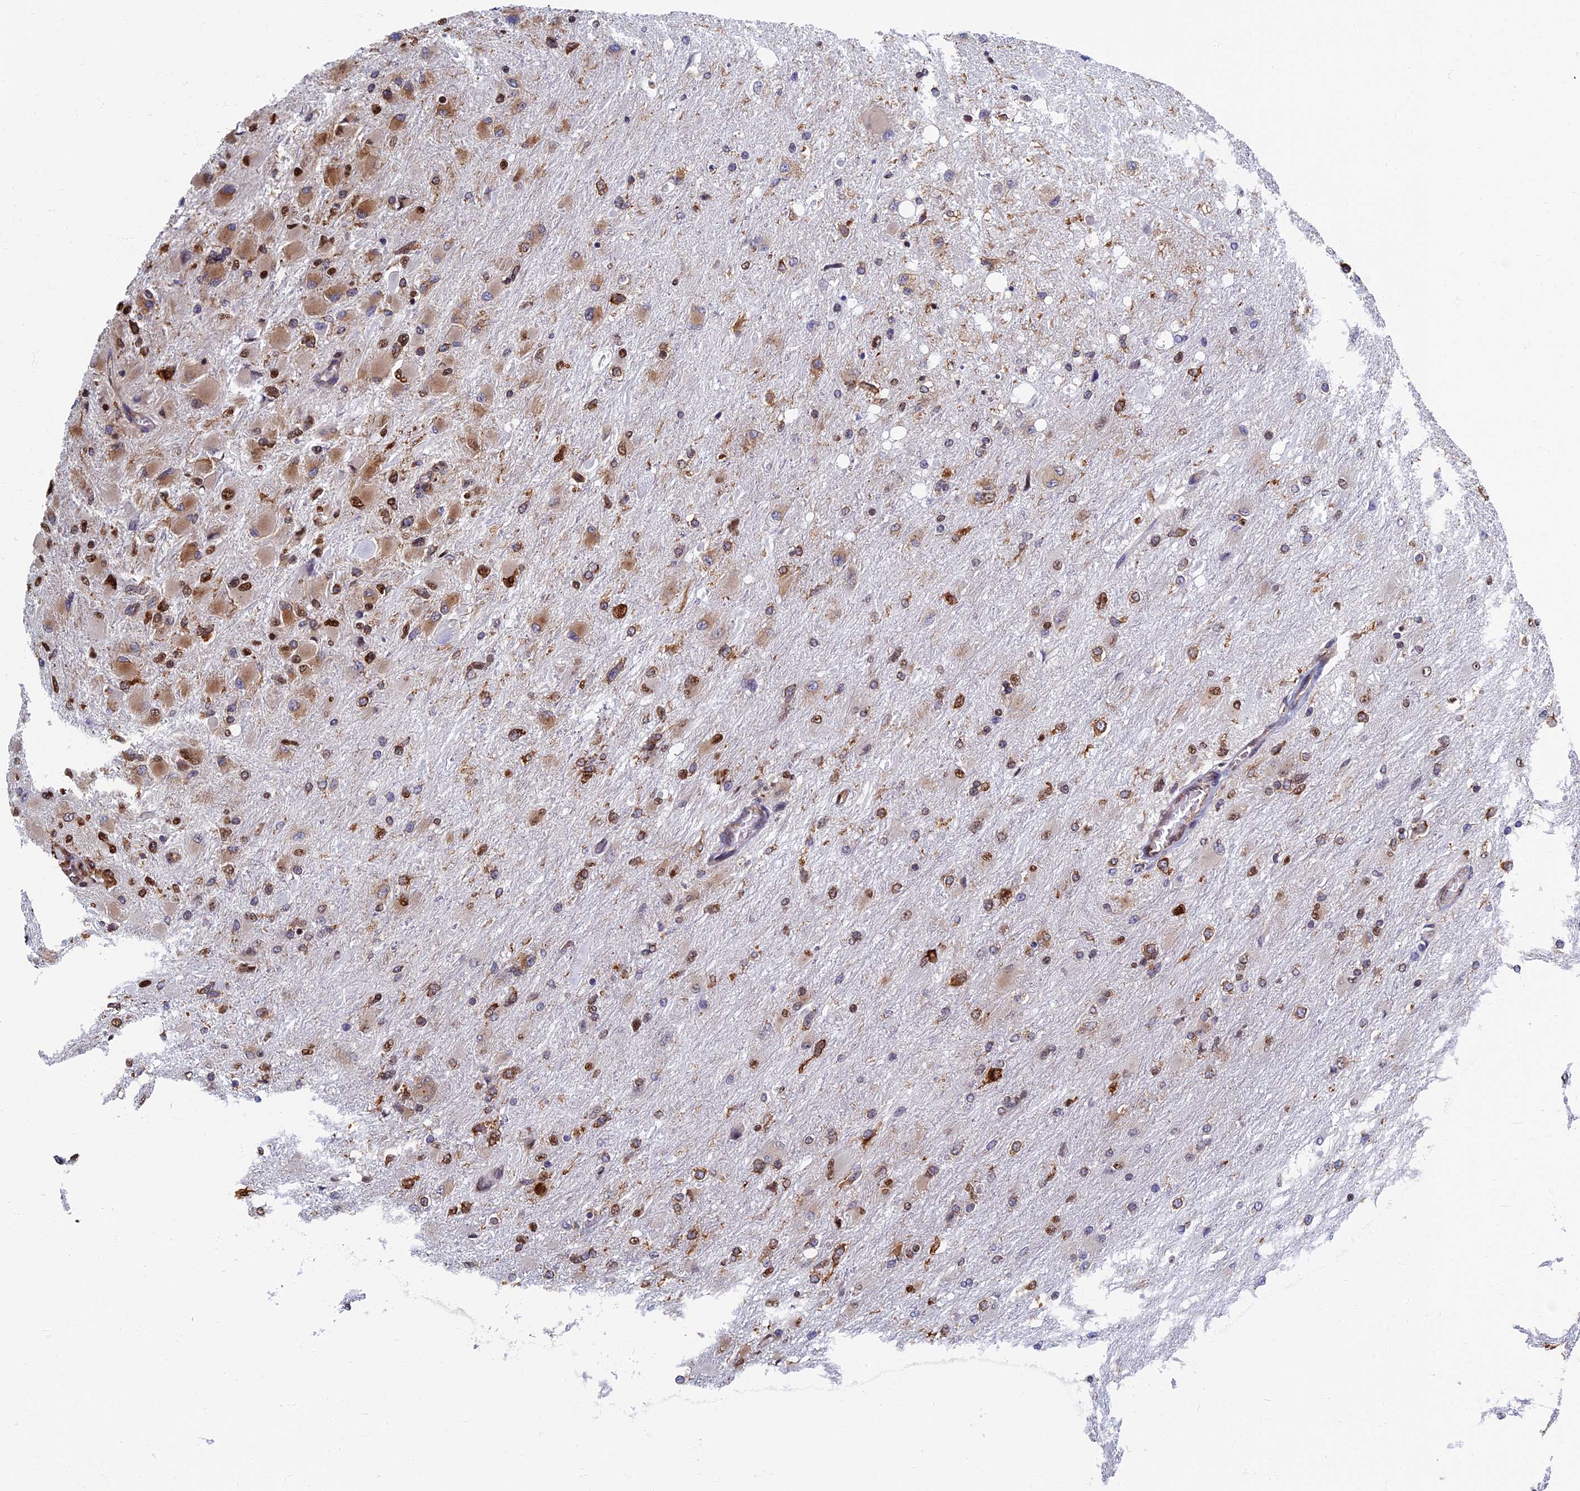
{"staining": {"intensity": "moderate", "quantity": "25%-75%", "location": "cytoplasmic/membranous,nuclear"}, "tissue": "glioma", "cell_type": "Tumor cells", "image_type": "cancer", "snomed": [{"axis": "morphology", "description": "Glioma, malignant, High grade"}, {"axis": "topography", "description": "Cerebral cortex"}], "caption": "A brown stain shows moderate cytoplasmic/membranous and nuclear staining of a protein in glioma tumor cells.", "gene": "YBX1", "patient": {"sex": "female", "age": 36}}